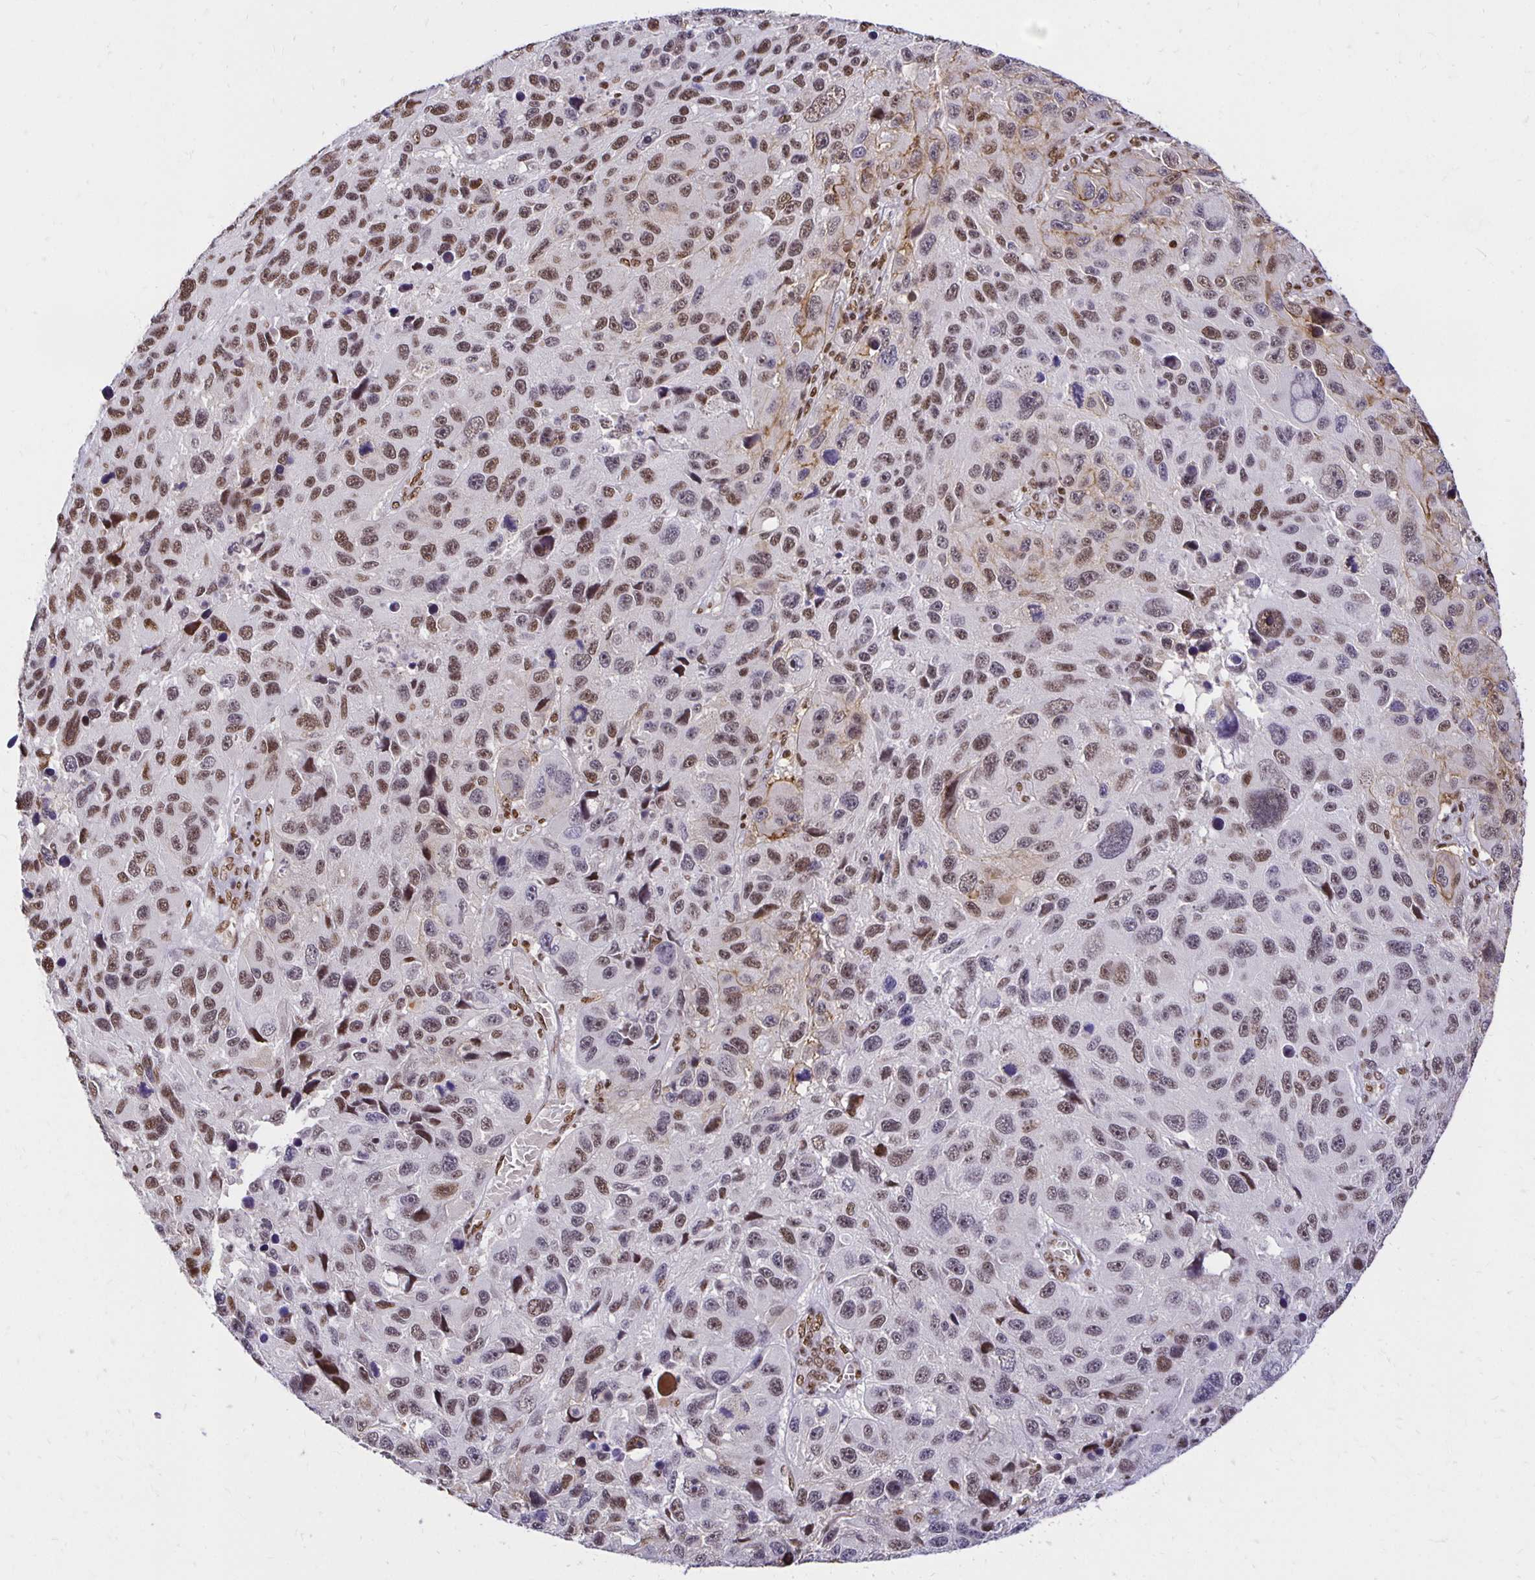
{"staining": {"intensity": "moderate", "quantity": ">75%", "location": "nuclear"}, "tissue": "melanoma", "cell_type": "Tumor cells", "image_type": "cancer", "snomed": [{"axis": "morphology", "description": "Malignant melanoma, NOS"}, {"axis": "topography", "description": "Skin"}], "caption": "Immunohistochemical staining of melanoma displays moderate nuclear protein positivity in approximately >75% of tumor cells.", "gene": "ZNF579", "patient": {"sex": "male", "age": 53}}